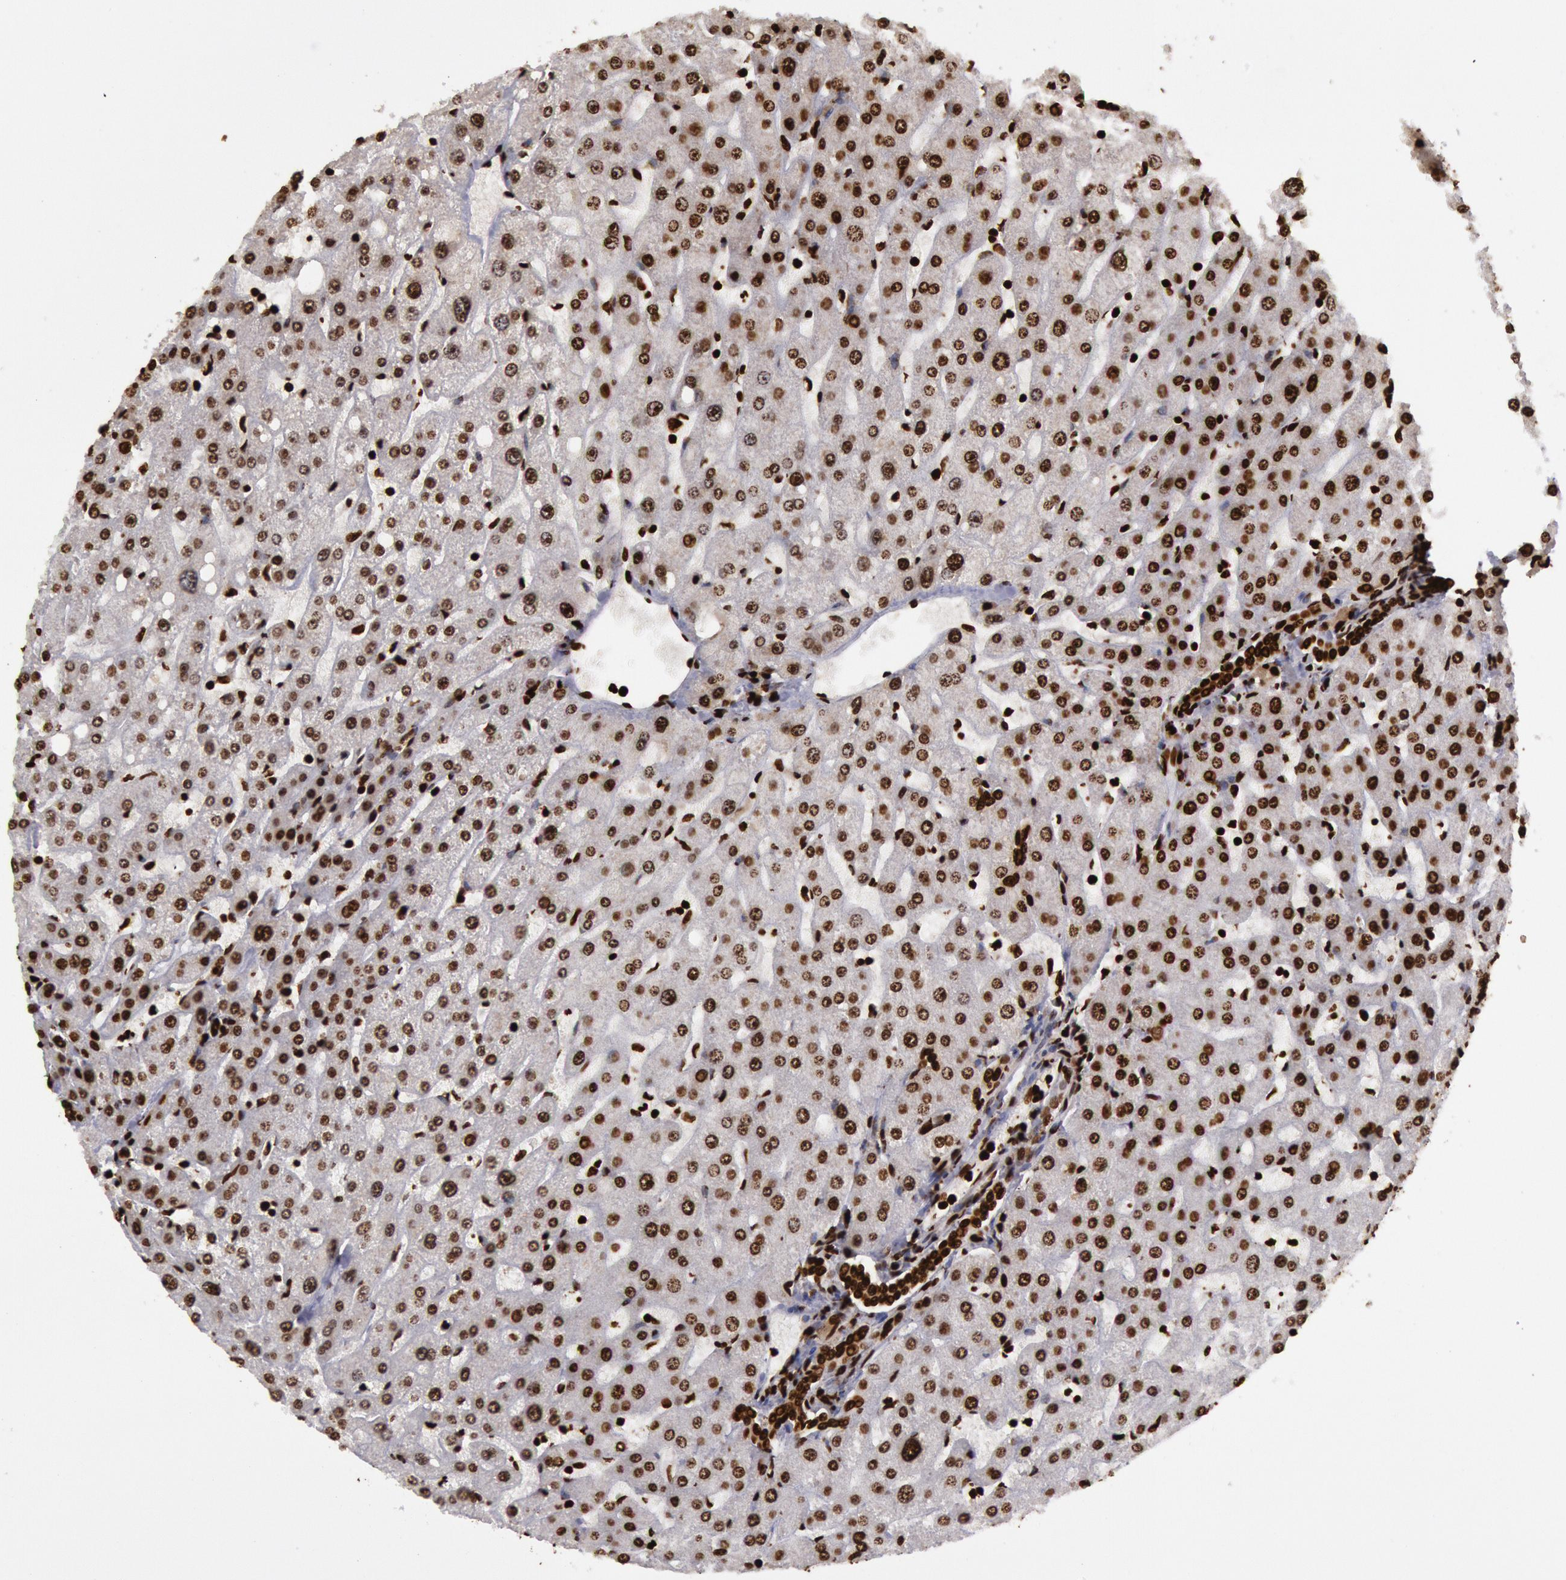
{"staining": {"intensity": "strong", "quantity": ">75%", "location": "nuclear"}, "tissue": "liver", "cell_type": "Cholangiocytes", "image_type": "normal", "snomed": [{"axis": "morphology", "description": "Normal tissue, NOS"}, {"axis": "topography", "description": "Liver"}], "caption": "Immunohistochemistry micrograph of unremarkable liver: liver stained using immunohistochemistry (IHC) exhibits high levels of strong protein expression localized specifically in the nuclear of cholangiocytes, appearing as a nuclear brown color.", "gene": "H3", "patient": {"sex": "male", "age": 67}}